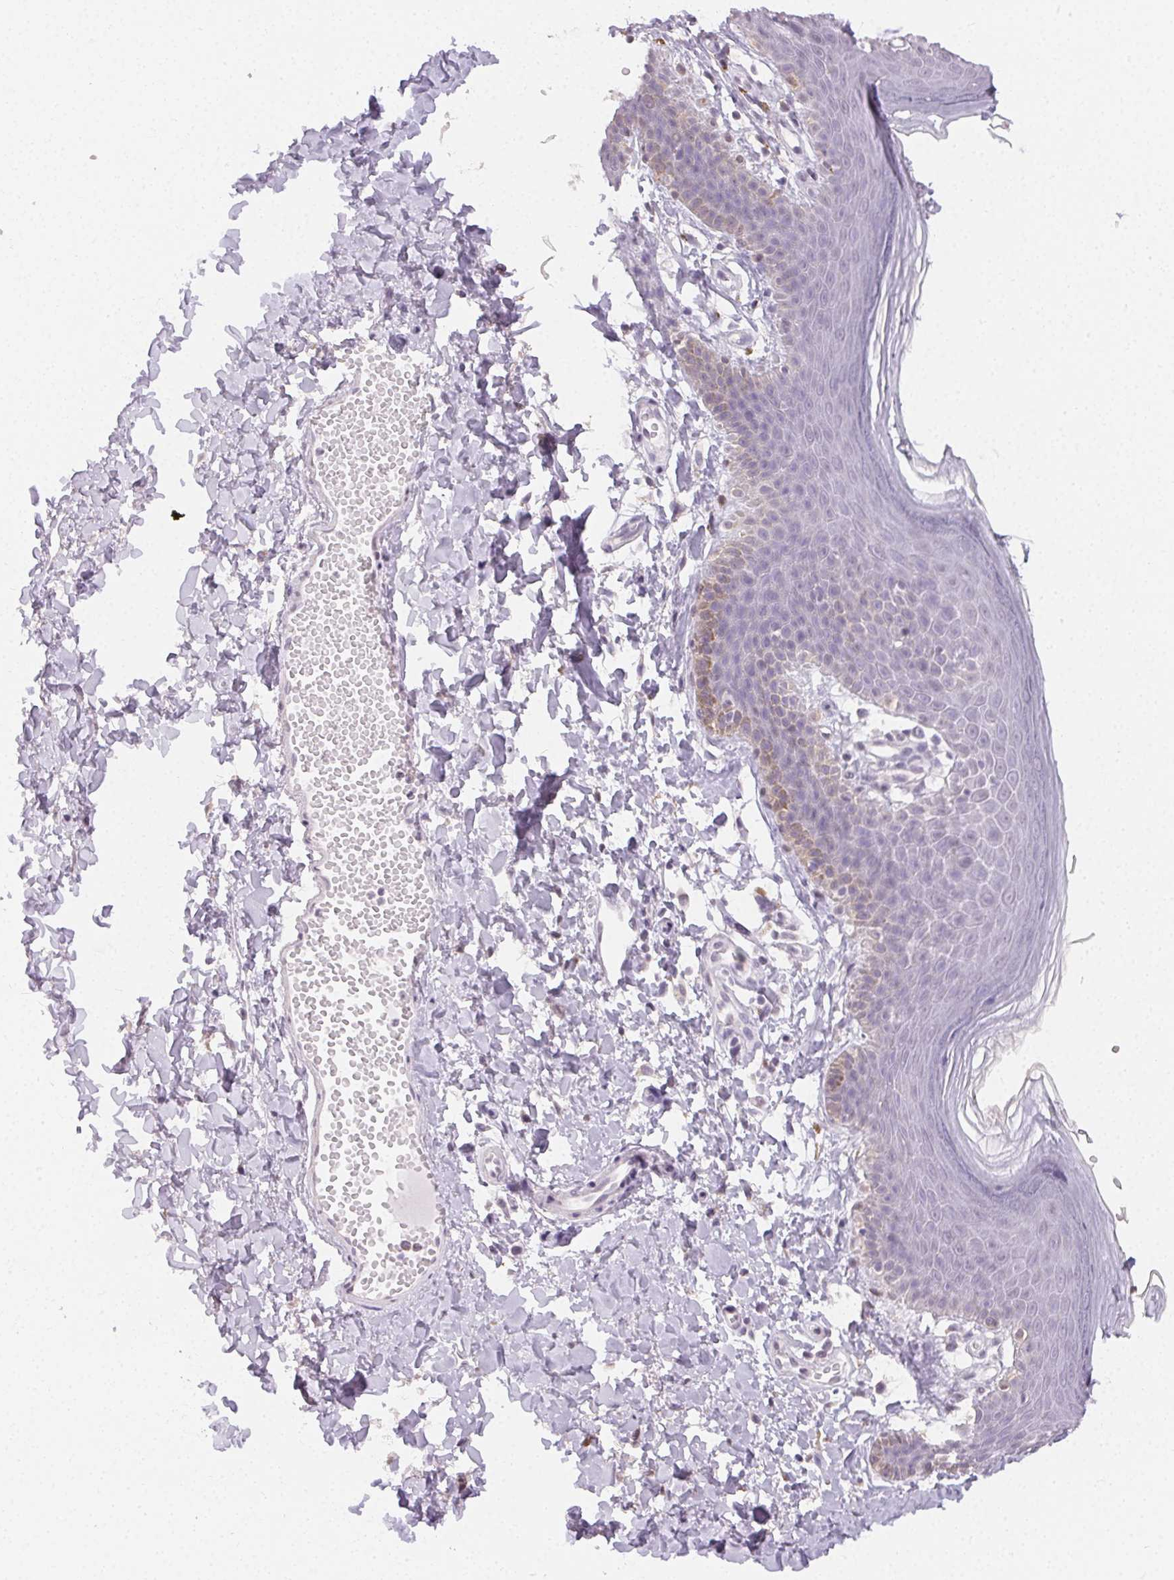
{"staining": {"intensity": "negative", "quantity": "none", "location": "none"}, "tissue": "skin", "cell_type": "Epidermal cells", "image_type": "normal", "snomed": [{"axis": "morphology", "description": "Normal tissue, NOS"}, {"axis": "topography", "description": "Anal"}], "caption": "An IHC image of normal skin is shown. There is no staining in epidermal cells of skin. (Brightfield microscopy of DAB IHC at high magnification).", "gene": "TMEM174", "patient": {"sex": "male", "age": 53}}